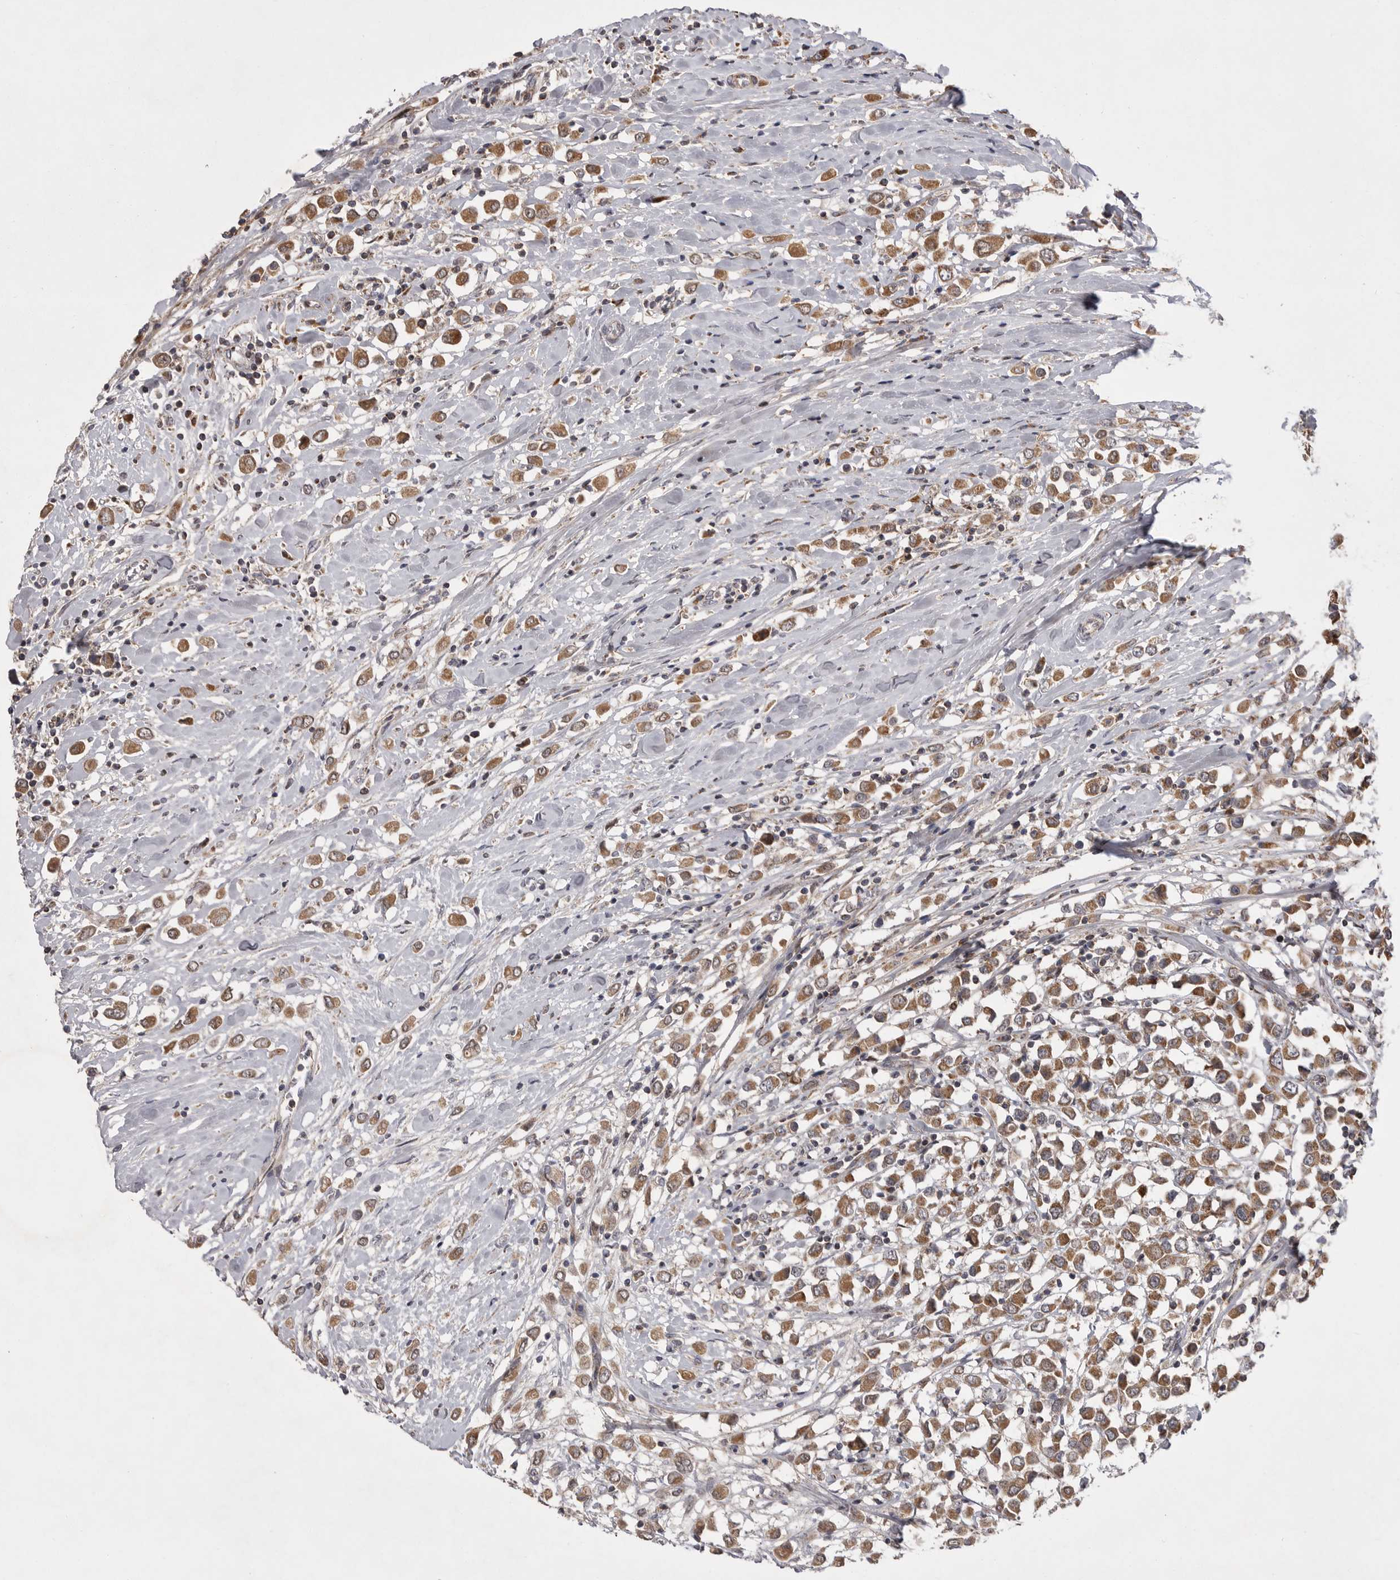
{"staining": {"intensity": "moderate", "quantity": ">75%", "location": "cytoplasmic/membranous"}, "tissue": "breast cancer", "cell_type": "Tumor cells", "image_type": "cancer", "snomed": [{"axis": "morphology", "description": "Duct carcinoma"}, {"axis": "topography", "description": "Breast"}], "caption": "Tumor cells demonstrate moderate cytoplasmic/membranous positivity in about >75% of cells in breast intraductal carcinoma. (DAB (3,3'-diaminobenzidine) IHC with brightfield microscopy, high magnification).", "gene": "KYAT3", "patient": {"sex": "female", "age": 61}}